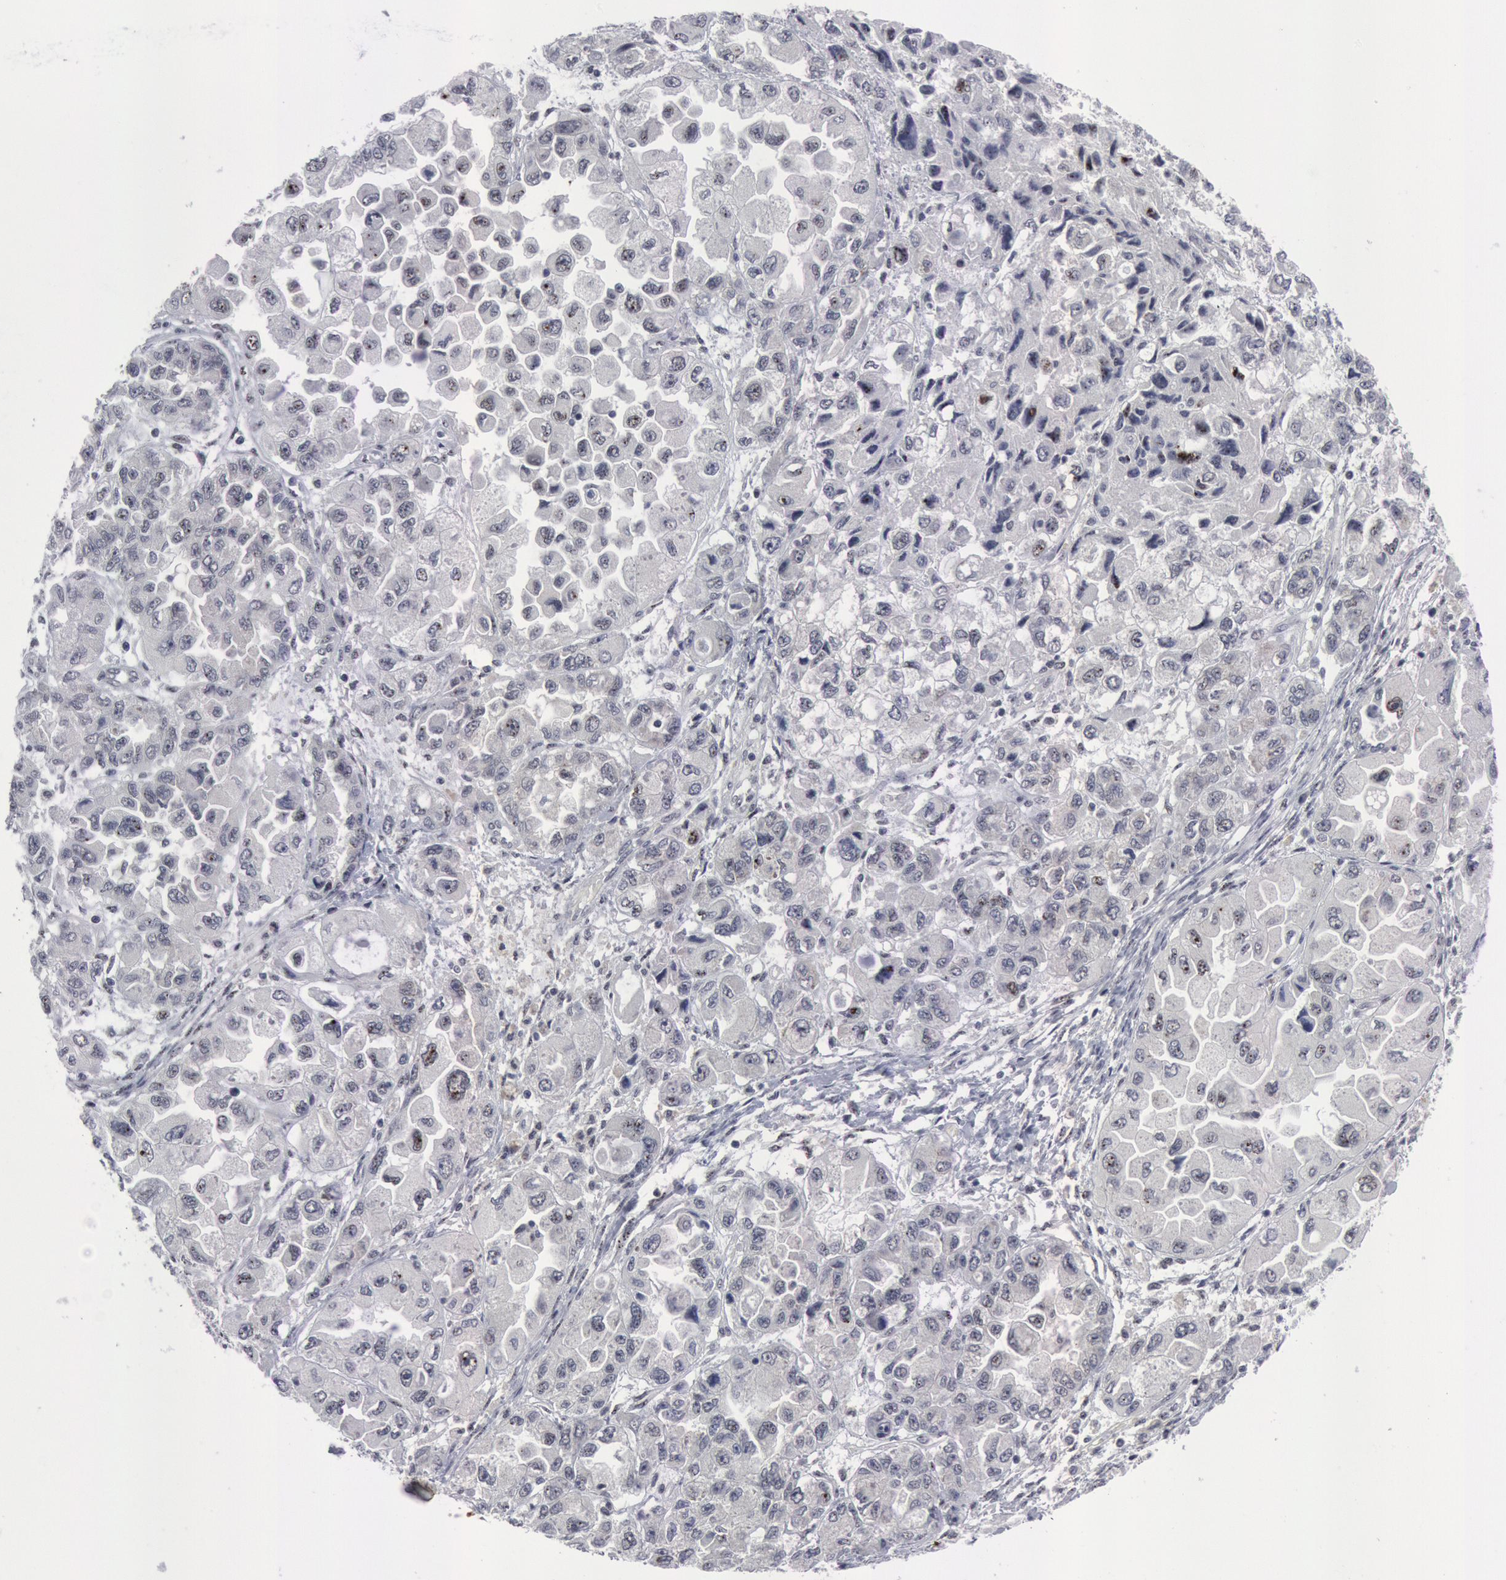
{"staining": {"intensity": "negative", "quantity": "none", "location": "none"}, "tissue": "ovarian cancer", "cell_type": "Tumor cells", "image_type": "cancer", "snomed": [{"axis": "morphology", "description": "Cystadenocarcinoma, serous, NOS"}, {"axis": "topography", "description": "Ovary"}], "caption": "There is no significant expression in tumor cells of serous cystadenocarcinoma (ovarian). (DAB (3,3'-diaminobenzidine) immunohistochemistry (IHC) with hematoxylin counter stain).", "gene": "FOXO1", "patient": {"sex": "female", "age": 84}}